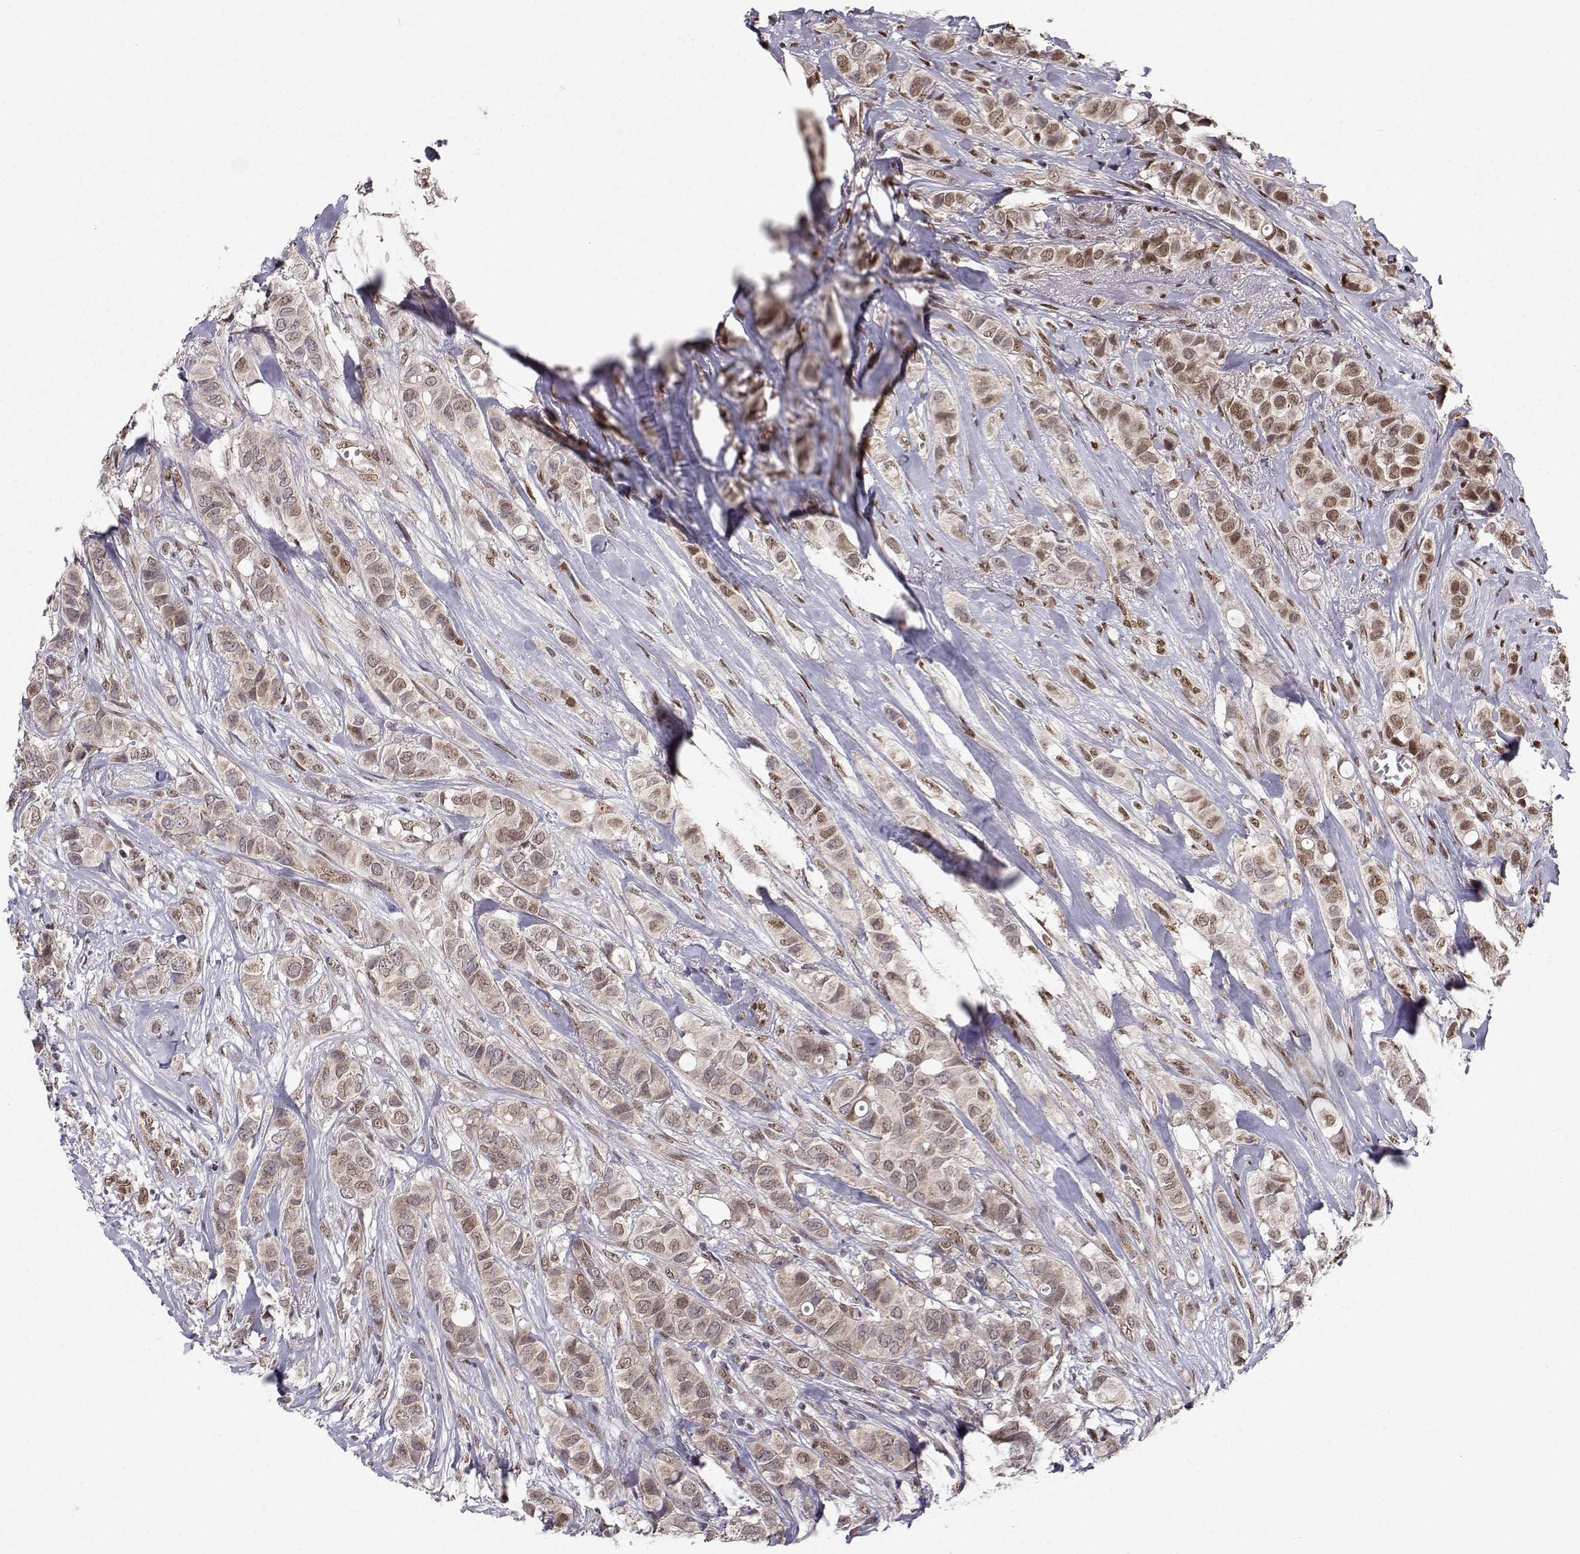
{"staining": {"intensity": "moderate", "quantity": ">75%", "location": "nuclear"}, "tissue": "breast cancer", "cell_type": "Tumor cells", "image_type": "cancer", "snomed": [{"axis": "morphology", "description": "Duct carcinoma"}, {"axis": "topography", "description": "Breast"}], "caption": "Intraductal carcinoma (breast) stained with a protein marker exhibits moderate staining in tumor cells.", "gene": "PKN2", "patient": {"sex": "female", "age": 85}}